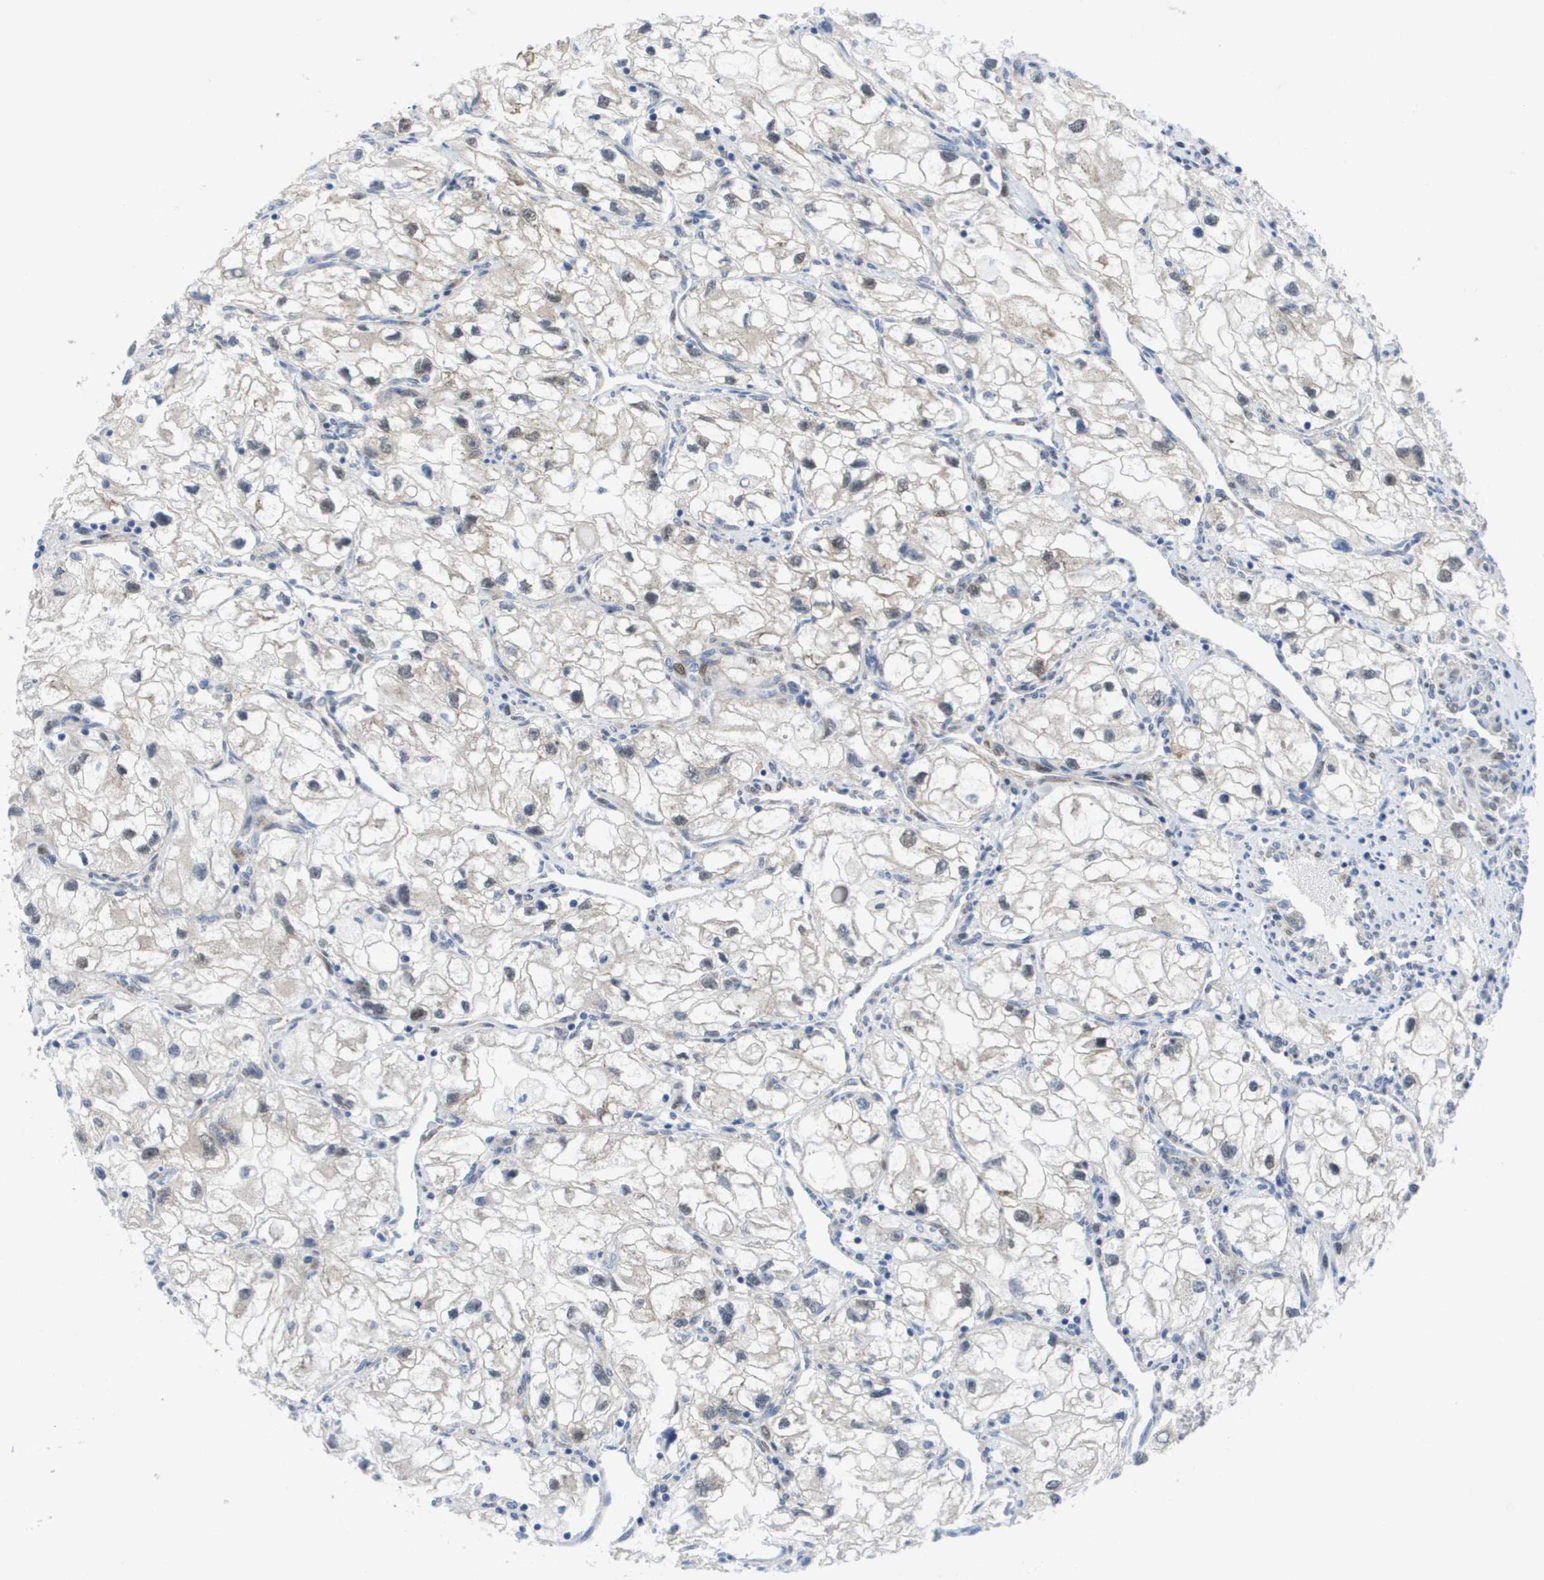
{"staining": {"intensity": "weak", "quantity": "25%-75%", "location": "nuclear"}, "tissue": "renal cancer", "cell_type": "Tumor cells", "image_type": "cancer", "snomed": [{"axis": "morphology", "description": "Adenocarcinoma, NOS"}, {"axis": "topography", "description": "Kidney"}], "caption": "Immunohistochemical staining of human adenocarcinoma (renal) demonstrates low levels of weak nuclear protein positivity in about 25%-75% of tumor cells. (brown staining indicates protein expression, while blue staining denotes nuclei).", "gene": "FKBP4", "patient": {"sex": "female", "age": 70}}